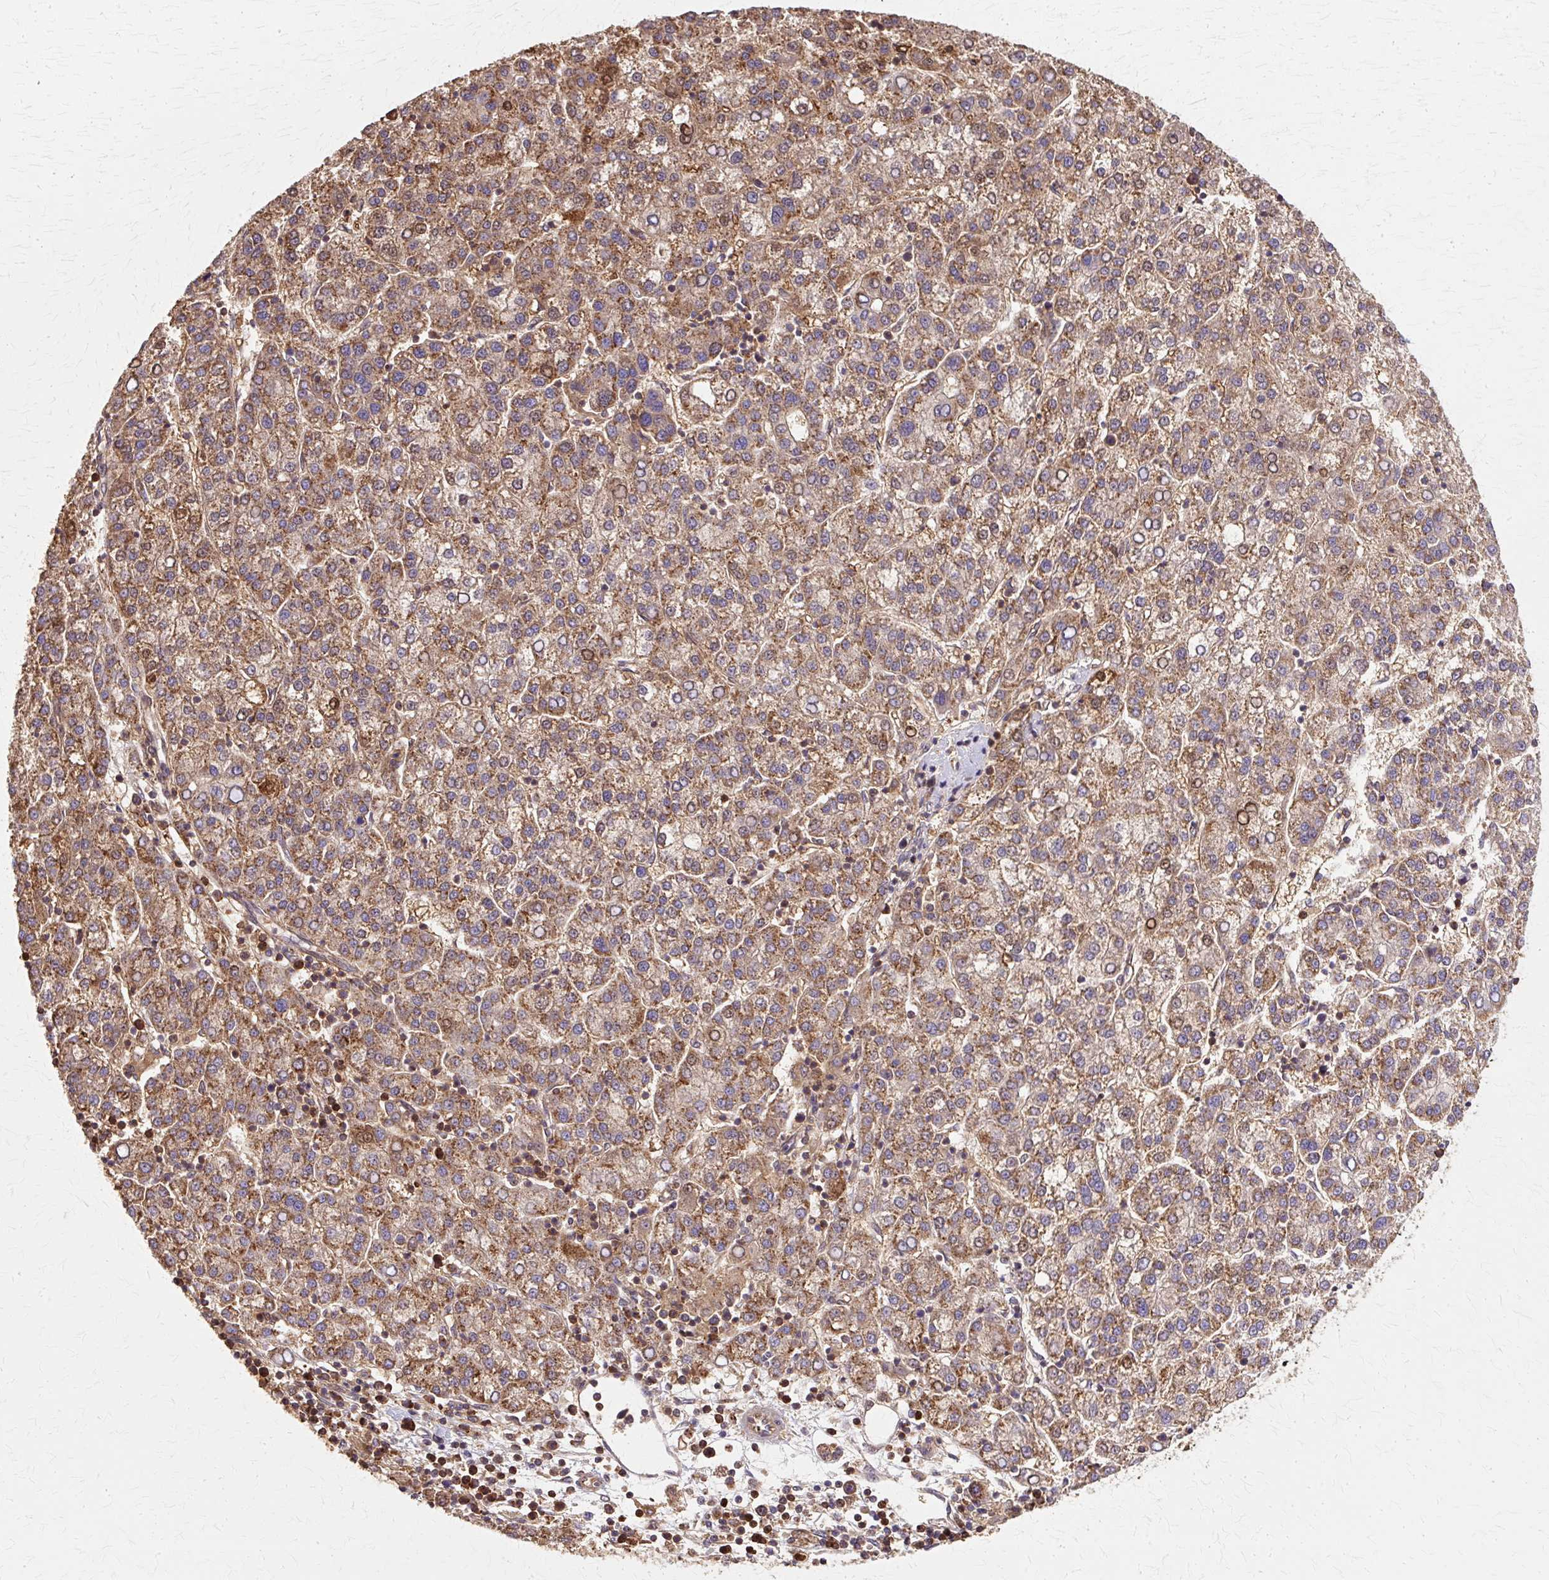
{"staining": {"intensity": "moderate", "quantity": ">75%", "location": "cytoplasmic/membranous"}, "tissue": "liver cancer", "cell_type": "Tumor cells", "image_type": "cancer", "snomed": [{"axis": "morphology", "description": "Carcinoma, Hepatocellular, NOS"}, {"axis": "topography", "description": "Liver"}], "caption": "Immunohistochemical staining of human hepatocellular carcinoma (liver) reveals medium levels of moderate cytoplasmic/membranous protein positivity in approximately >75% of tumor cells.", "gene": "COPB1", "patient": {"sex": "female", "age": 58}}